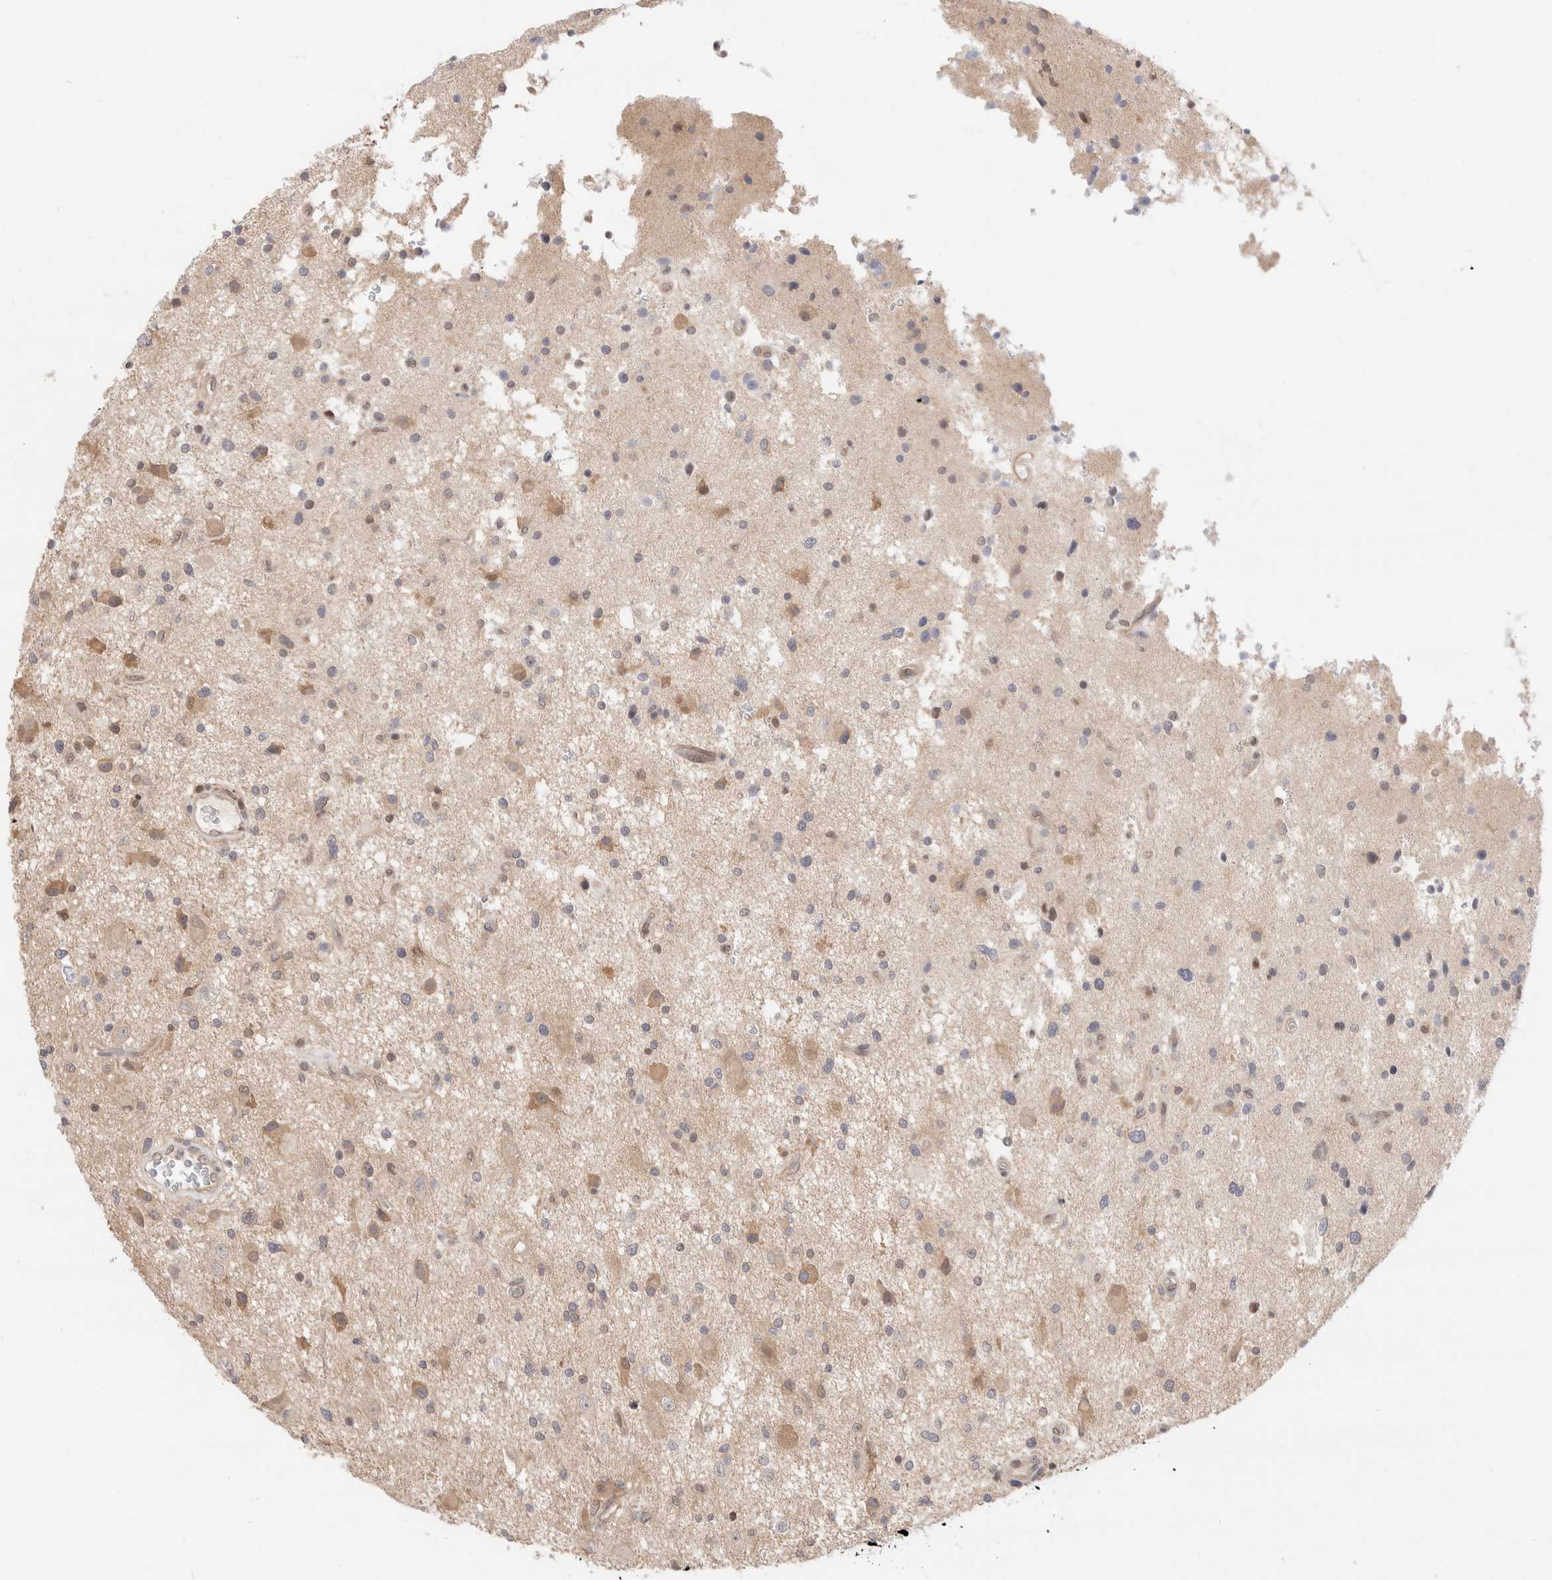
{"staining": {"intensity": "moderate", "quantity": "<25%", "location": "cytoplasmic/membranous"}, "tissue": "glioma", "cell_type": "Tumor cells", "image_type": "cancer", "snomed": [{"axis": "morphology", "description": "Glioma, malignant, High grade"}, {"axis": "topography", "description": "Brain"}], "caption": "Malignant glioma (high-grade) tissue exhibits moderate cytoplasmic/membranous staining in approximately <25% of tumor cells The protein of interest is stained brown, and the nuclei are stained in blue (DAB (3,3'-diaminobenzidine) IHC with brightfield microscopy, high magnification).", "gene": "C17orf97", "patient": {"sex": "male", "age": 33}}